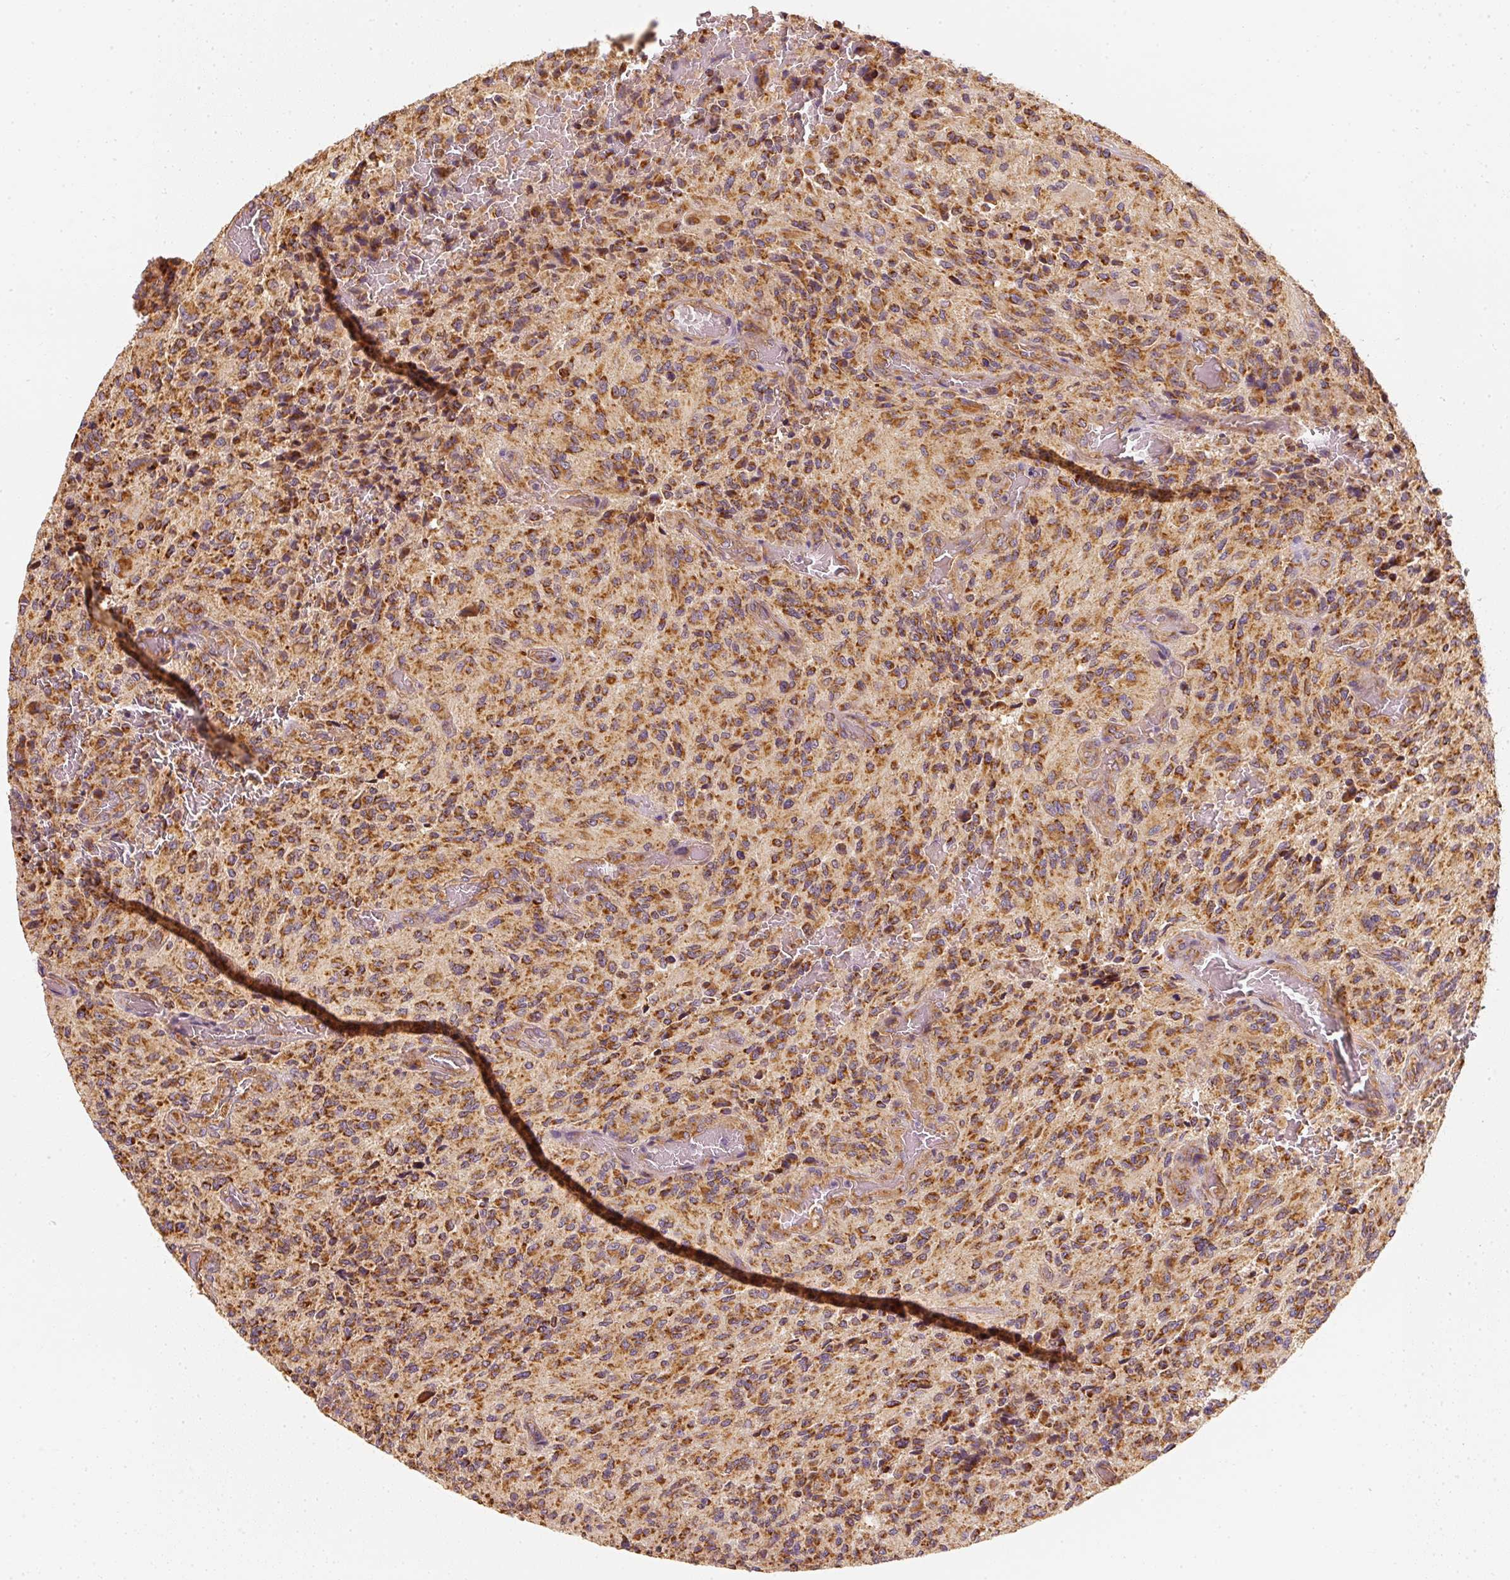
{"staining": {"intensity": "moderate", "quantity": ">75%", "location": "cytoplasmic/membranous"}, "tissue": "glioma", "cell_type": "Tumor cells", "image_type": "cancer", "snomed": [{"axis": "morphology", "description": "Normal tissue, NOS"}, {"axis": "morphology", "description": "Glioma, malignant, High grade"}, {"axis": "topography", "description": "Cerebral cortex"}], "caption": "Immunohistochemistry micrograph of neoplastic tissue: malignant glioma (high-grade) stained using immunohistochemistry demonstrates medium levels of moderate protein expression localized specifically in the cytoplasmic/membranous of tumor cells, appearing as a cytoplasmic/membranous brown color.", "gene": "TOMM40", "patient": {"sex": "male", "age": 56}}